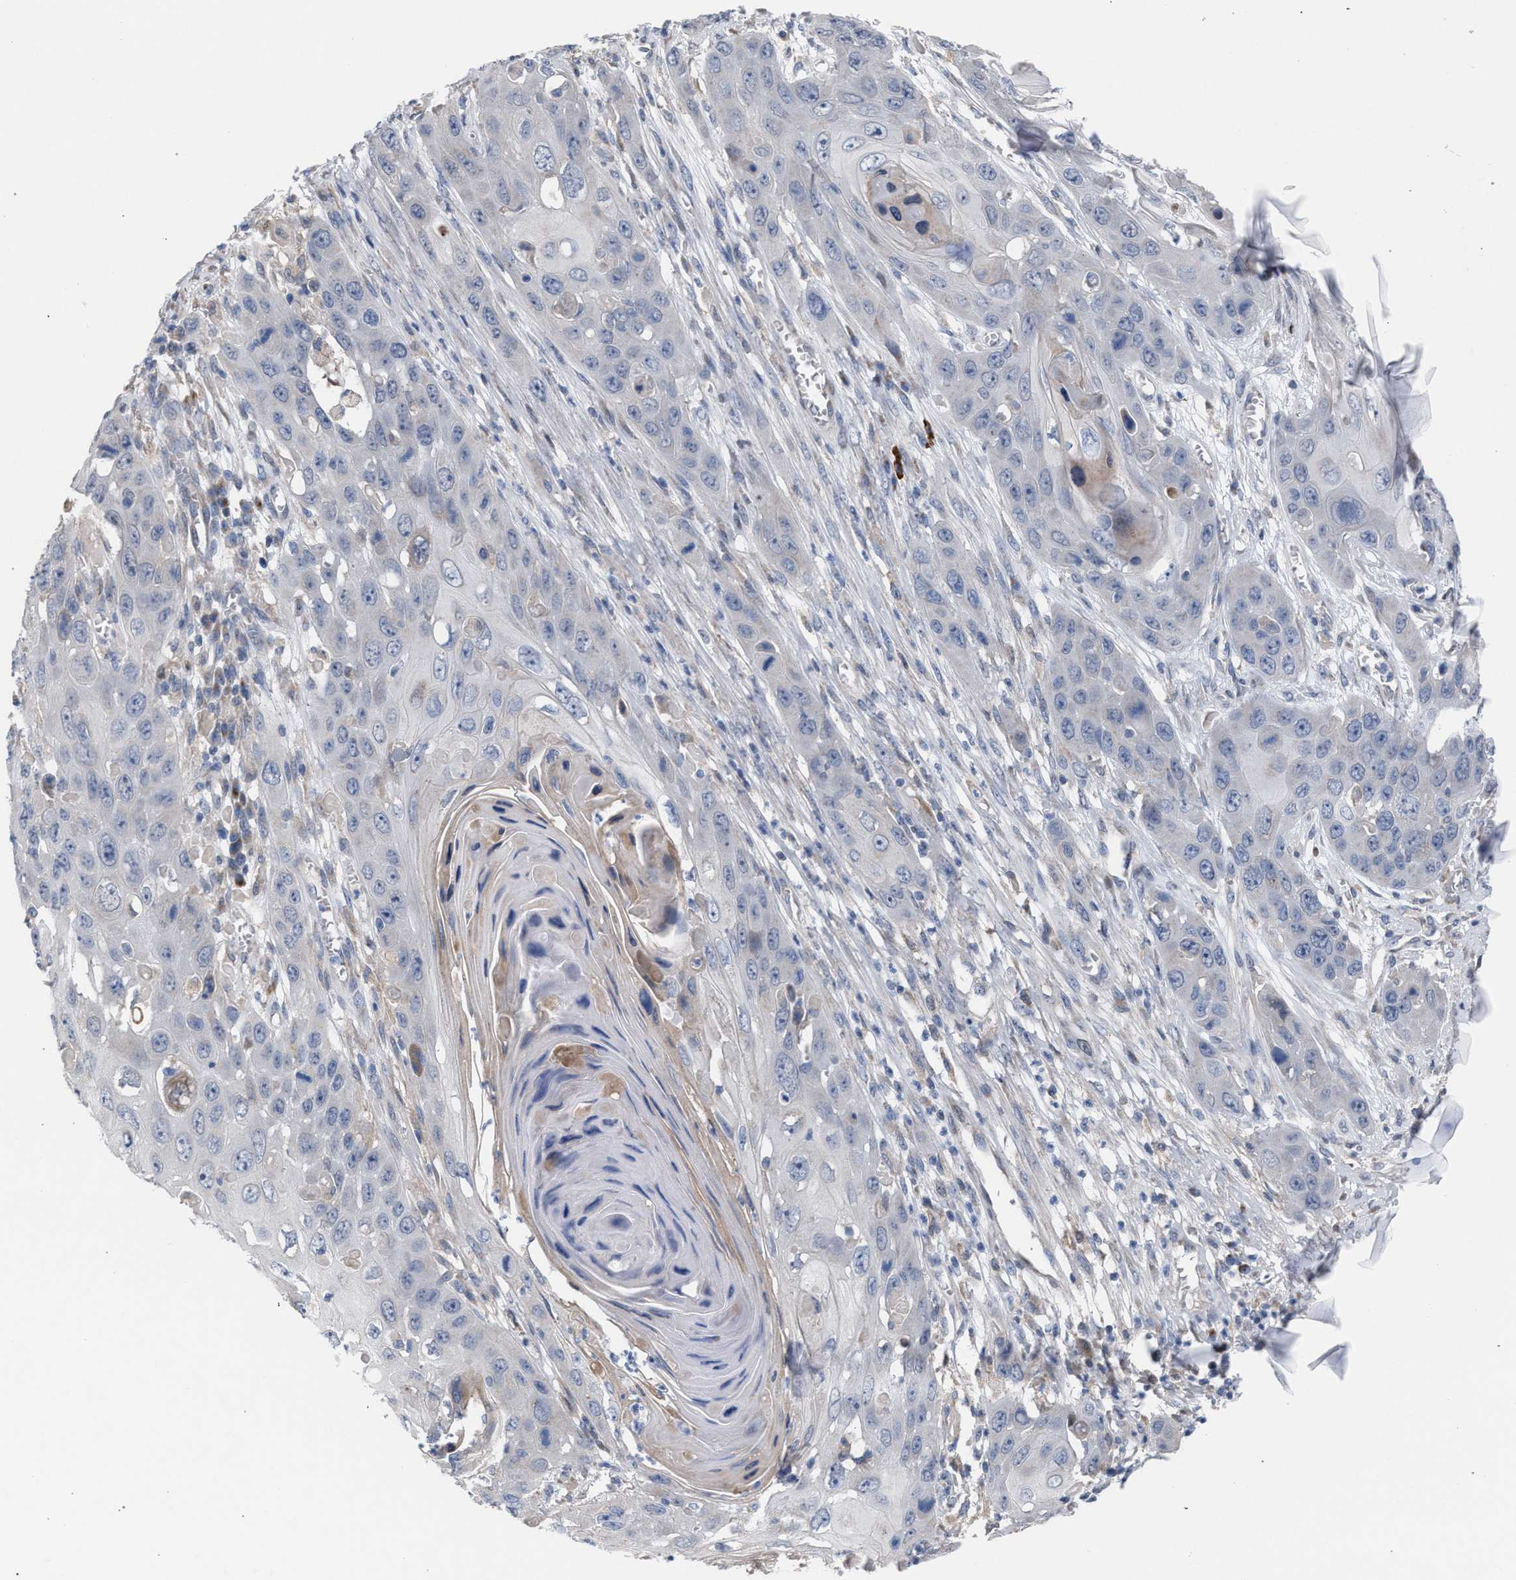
{"staining": {"intensity": "negative", "quantity": "none", "location": "none"}, "tissue": "skin cancer", "cell_type": "Tumor cells", "image_type": "cancer", "snomed": [{"axis": "morphology", "description": "Squamous cell carcinoma, NOS"}, {"axis": "topography", "description": "Skin"}], "caption": "High power microscopy image of an immunohistochemistry micrograph of skin cancer (squamous cell carcinoma), revealing no significant expression in tumor cells. (DAB IHC with hematoxylin counter stain).", "gene": "RNF135", "patient": {"sex": "male", "age": 55}}